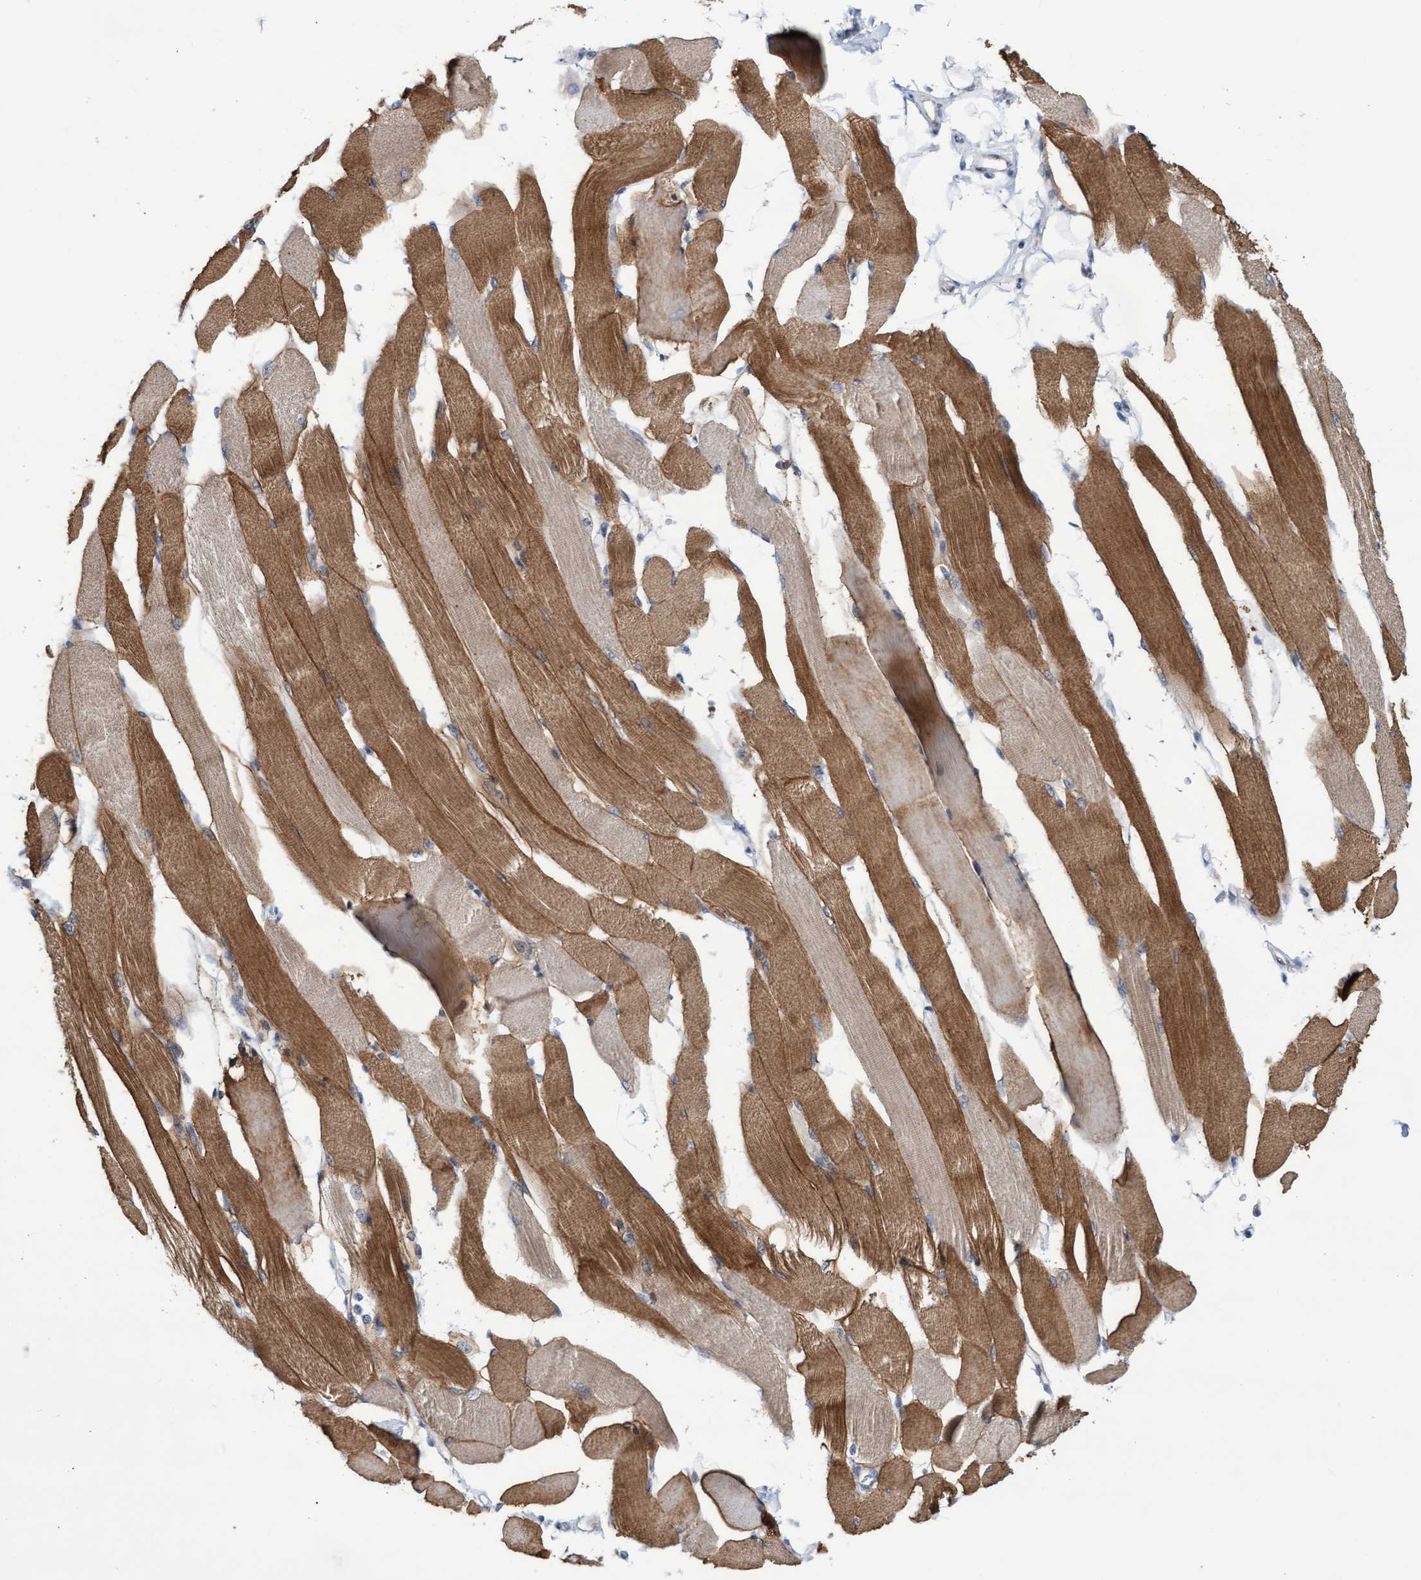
{"staining": {"intensity": "moderate", "quantity": ">75%", "location": "cytoplasmic/membranous"}, "tissue": "skeletal muscle", "cell_type": "Myocytes", "image_type": "normal", "snomed": [{"axis": "morphology", "description": "Normal tissue, NOS"}, {"axis": "topography", "description": "Skeletal muscle"}, {"axis": "topography", "description": "Peripheral nerve tissue"}], "caption": "Immunohistochemical staining of benign skeletal muscle reveals >75% levels of moderate cytoplasmic/membranous protein expression in approximately >75% of myocytes.", "gene": "ABCF2", "patient": {"sex": "female", "age": 84}}